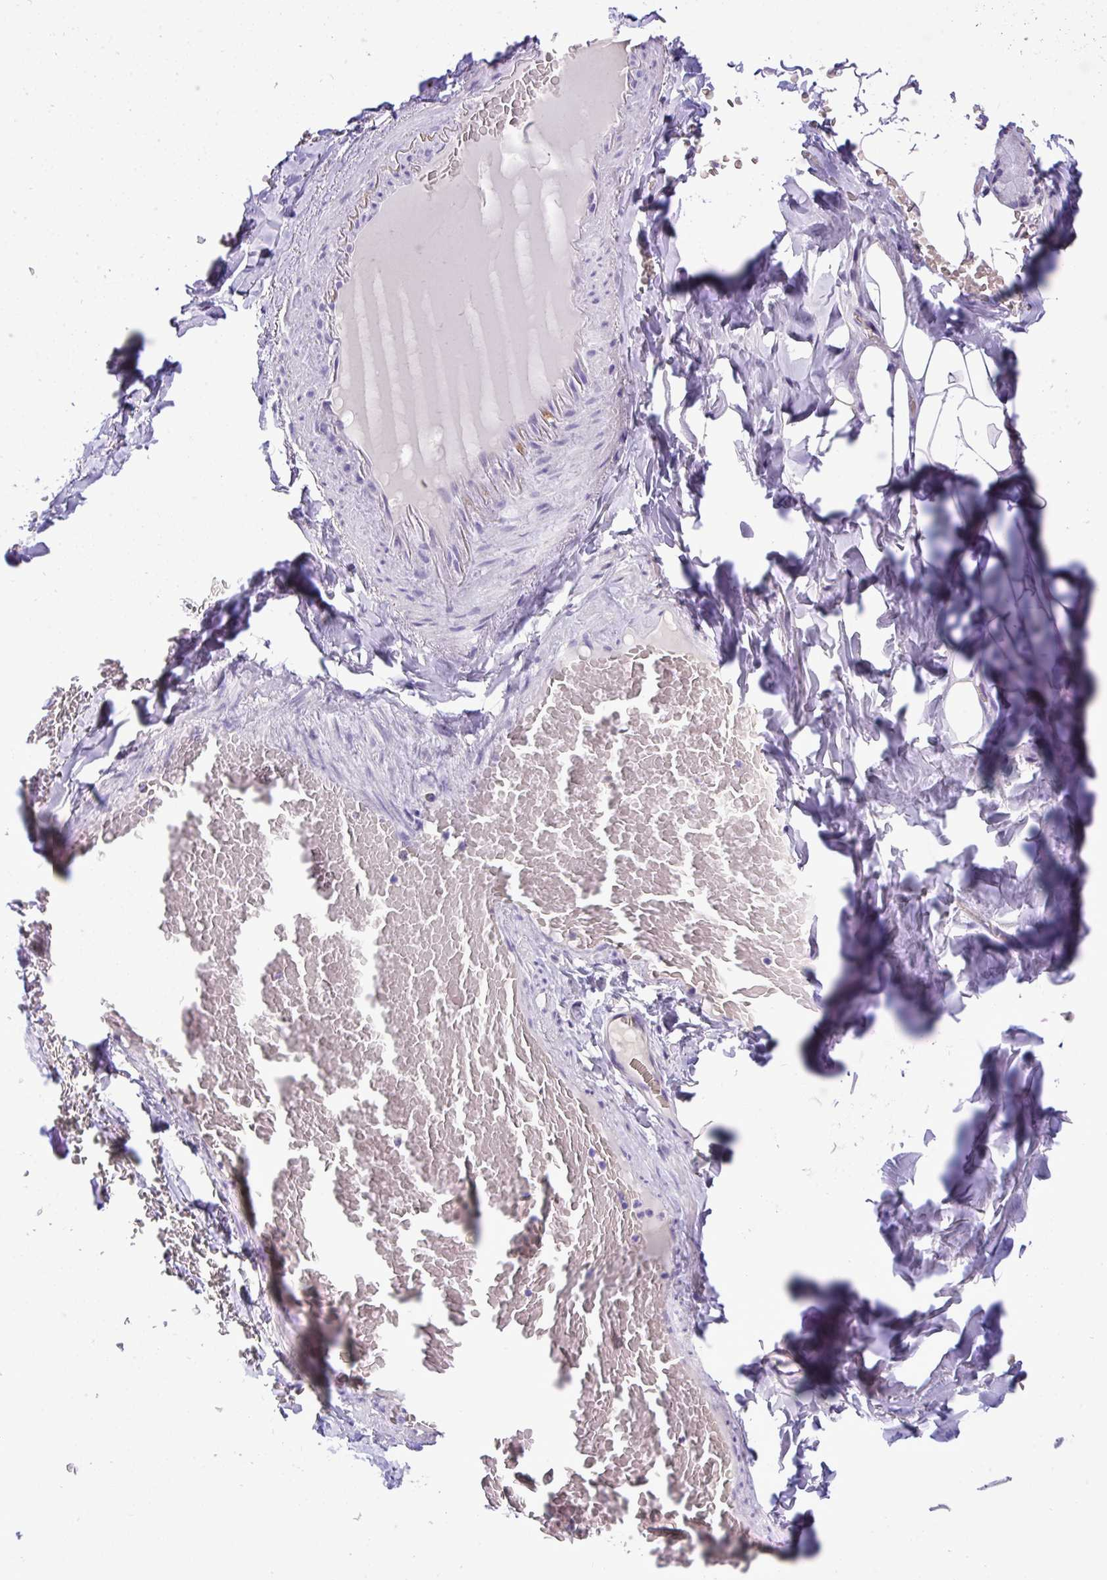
{"staining": {"intensity": "negative", "quantity": "none", "location": "none"}, "tissue": "adipose tissue", "cell_type": "Adipocytes", "image_type": "normal", "snomed": [{"axis": "morphology", "description": "Normal tissue, NOS"}, {"axis": "topography", "description": "Cartilage tissue"}, {"axis": "topography", "description": "Bronchus"}, {"axis": "topography", "description": "Peripheral nerve tissue"}], "caption": "Image shows no significant protein positivity in adipocytes of normal adipose tissue. (DAB immunohistochemistry, high magnification).", "gene": "ST8SIA2", "patient": {"sex": "male", "age": 67}}